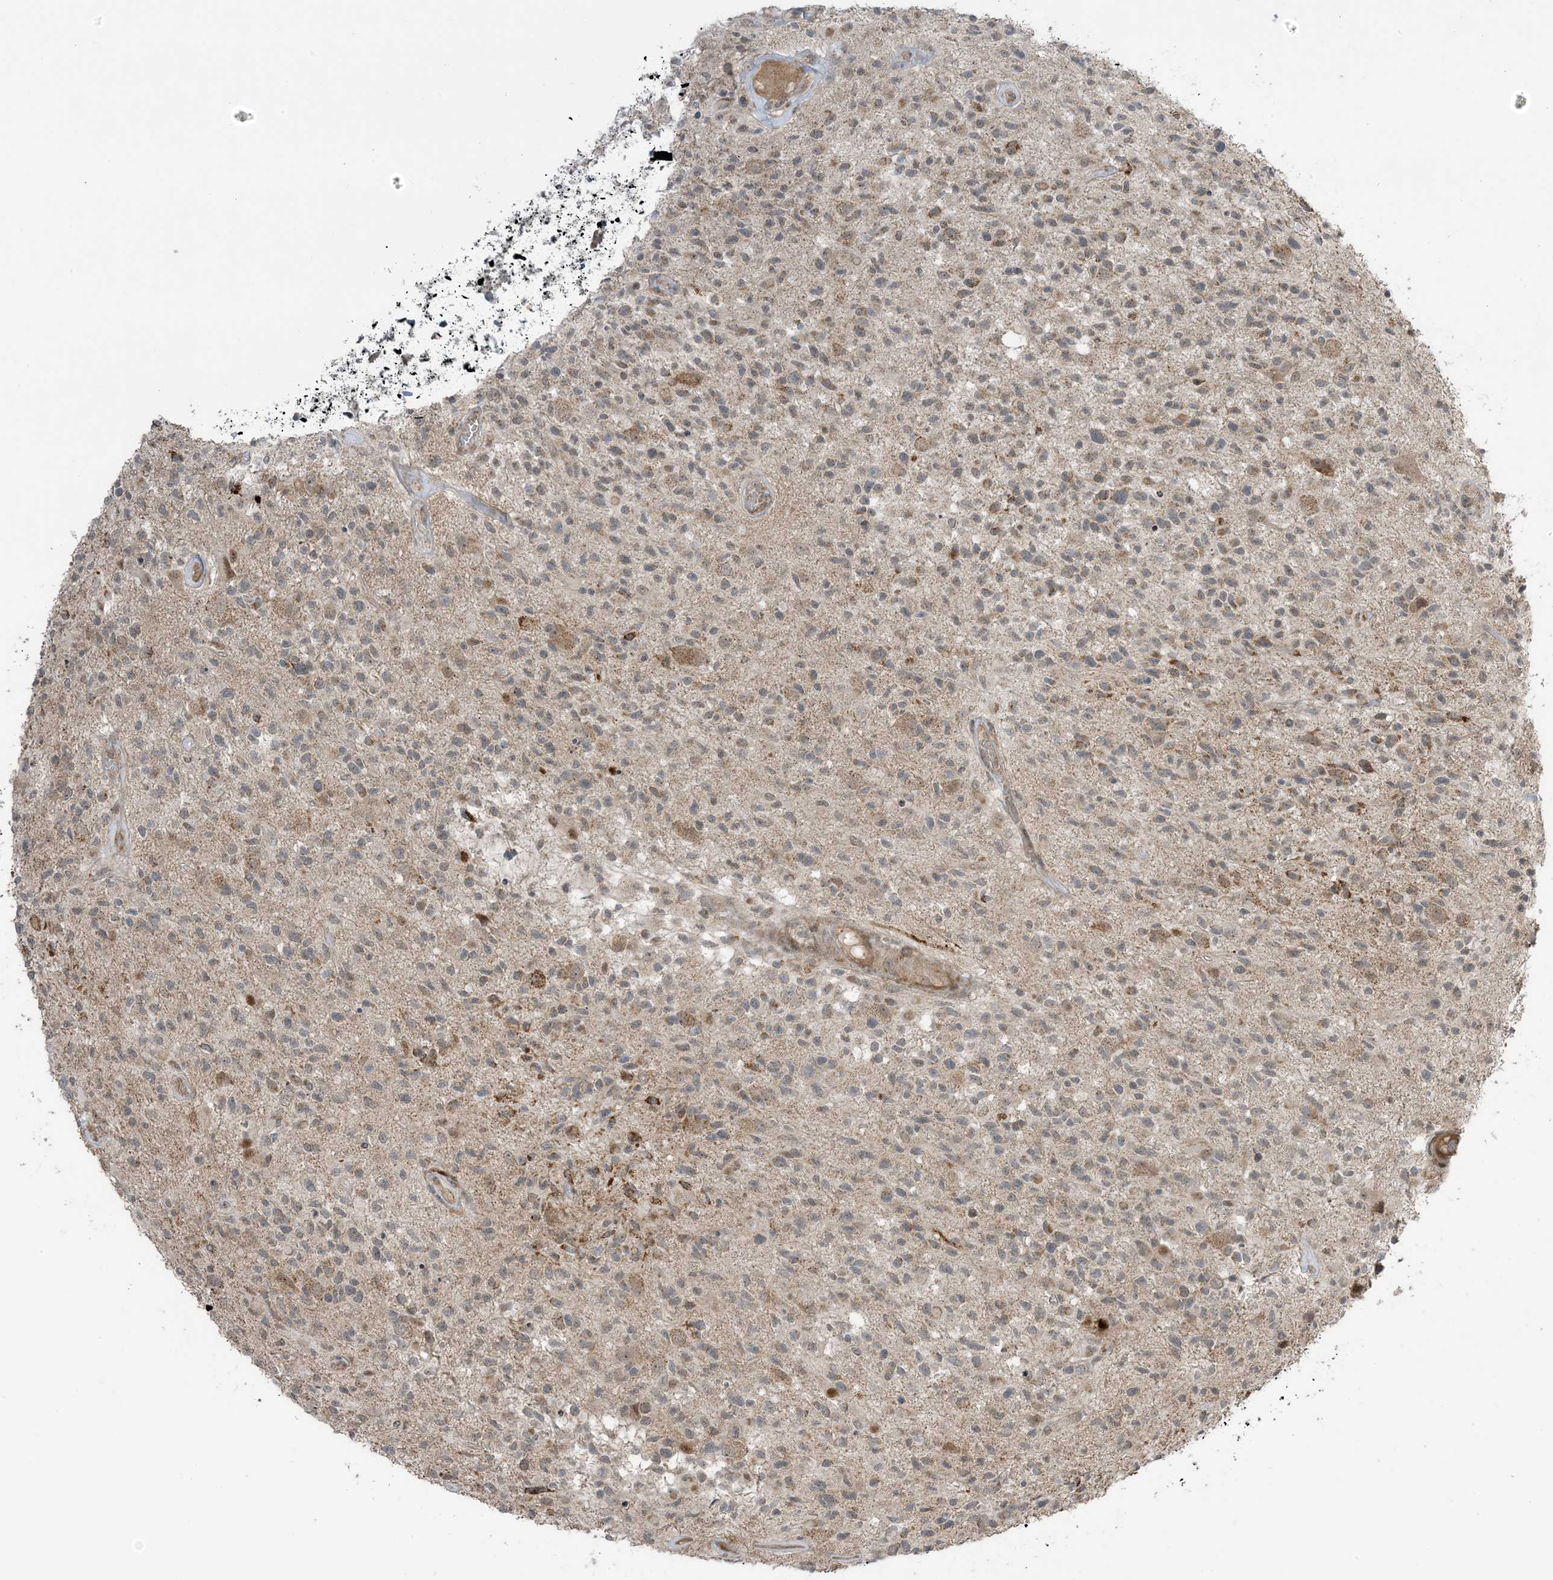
{"staining": {"intensity": "strong", "quantity": "<25%", "location": "cytoplasmic/membranous"}, "tissue": "glioma", "cell_type": "Tumor cells", "image_type": "cancer", "snomed": [{"axis": "morphology", "description": "Glioma, malignant, High grade"}, {"axis": "morphology", "description": "Glioblastoma, NOS"}, {"axis": "topography", "description": "Brain"}], "caption": "Malignant glioma (high-grade) stained with immunohistochemistry exhibits strong cytoplasmic/membranous staining in approximately <25% of tumor cells.", "gene": "PHLDB2", "patient": {"sex": "male", "age": 60}}